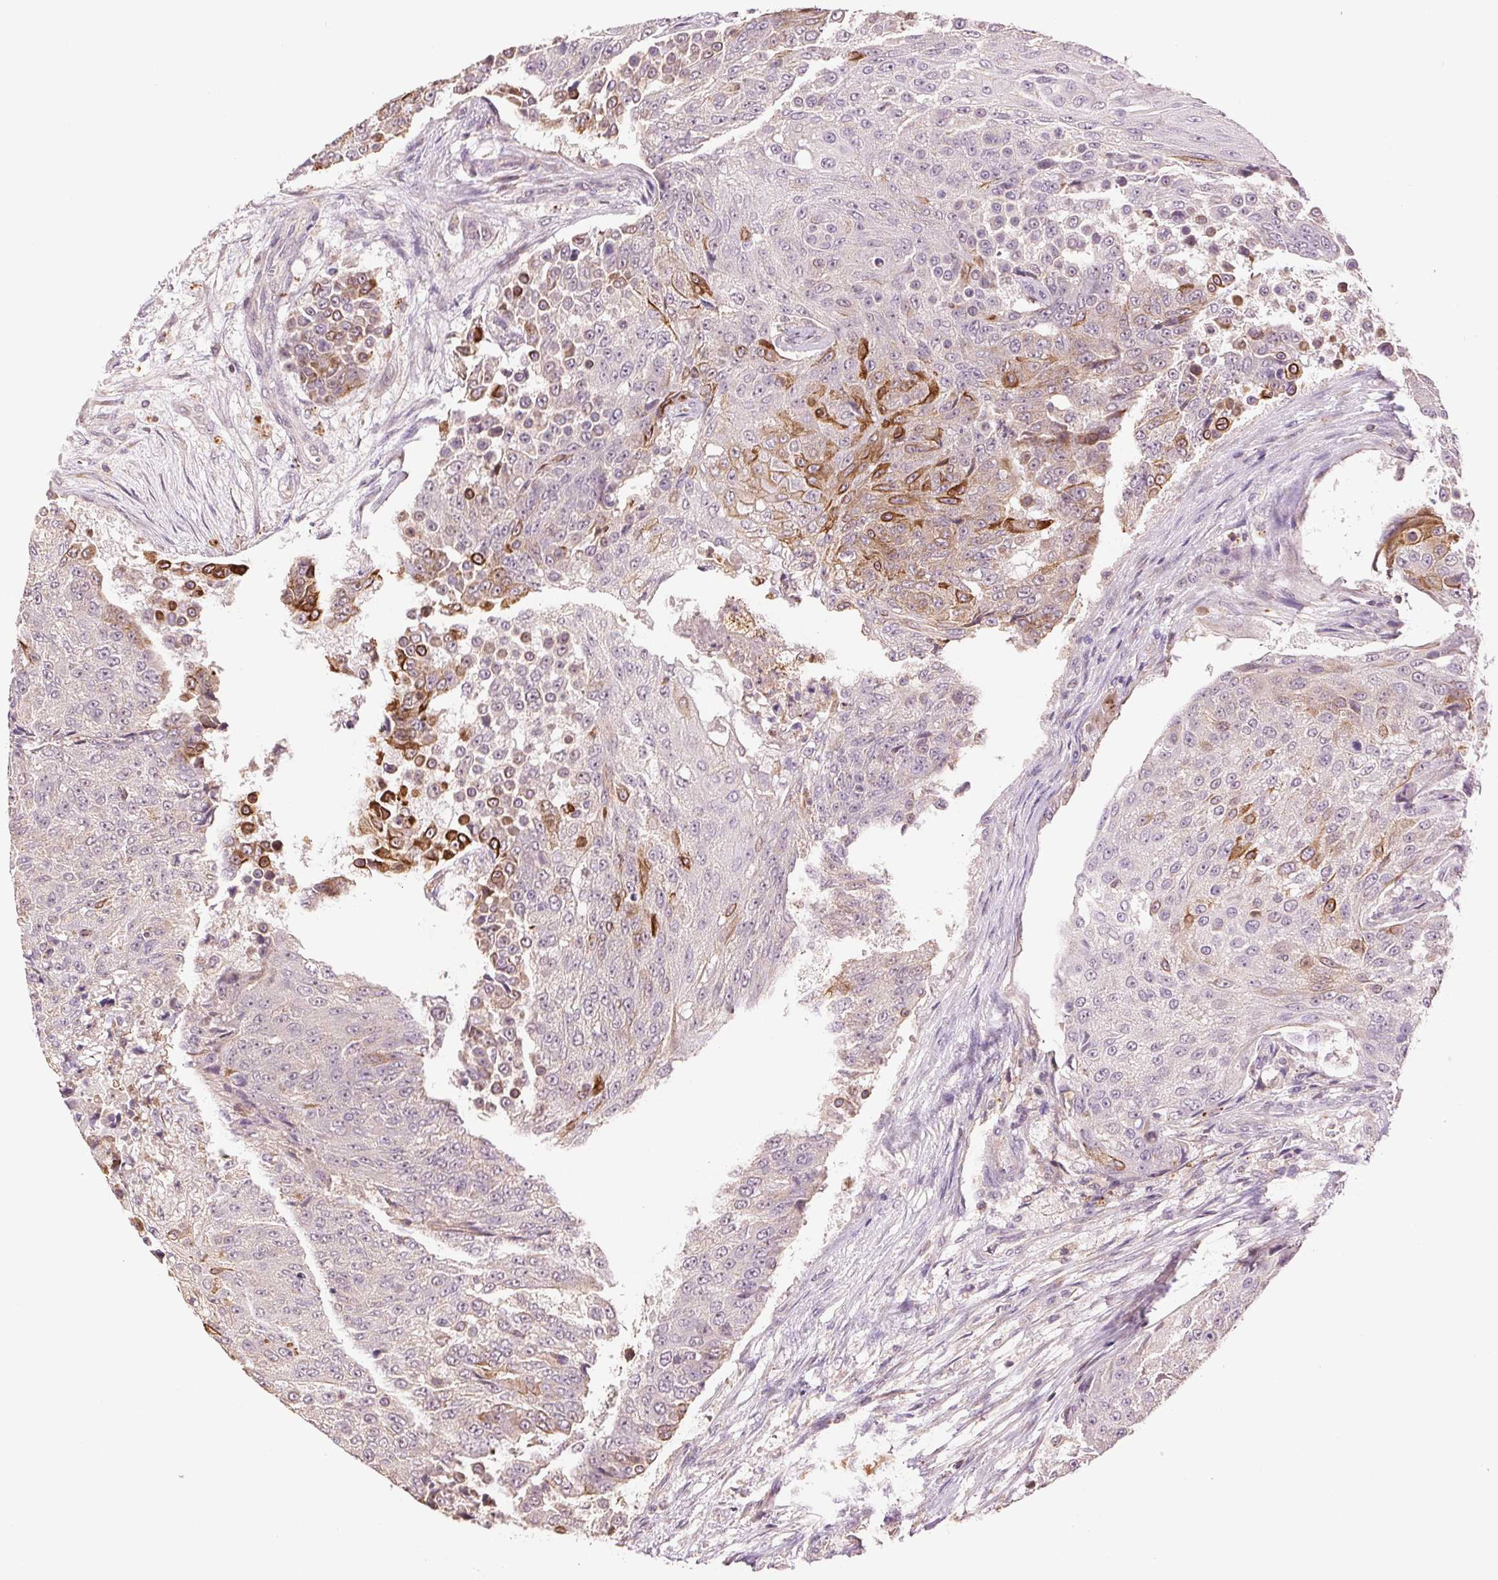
{"staining": {"intensity": "strong", "quantity": "<25%", "location": "cytoplasmic/membranous"}, "tissue": "urothelial cancer", "cell_type": "Tumor cells", "image_type": "cancer", "snomed": [{"axis": "morphology", "description": "Urothelial carcinoma, High grade"}, {"axis": "topography", "description": "Urinary bladder"}], "caption": "Immunohistochemistry (IHC) histopathology image of human urothelial cancer stained for a protein (brown), which shows medium levels of strong cytoplasmic/membranous staining in approximately <25% of tumor cells.", "gene": "TMEM253", "patient": {"sex": "female", "age": 63}}